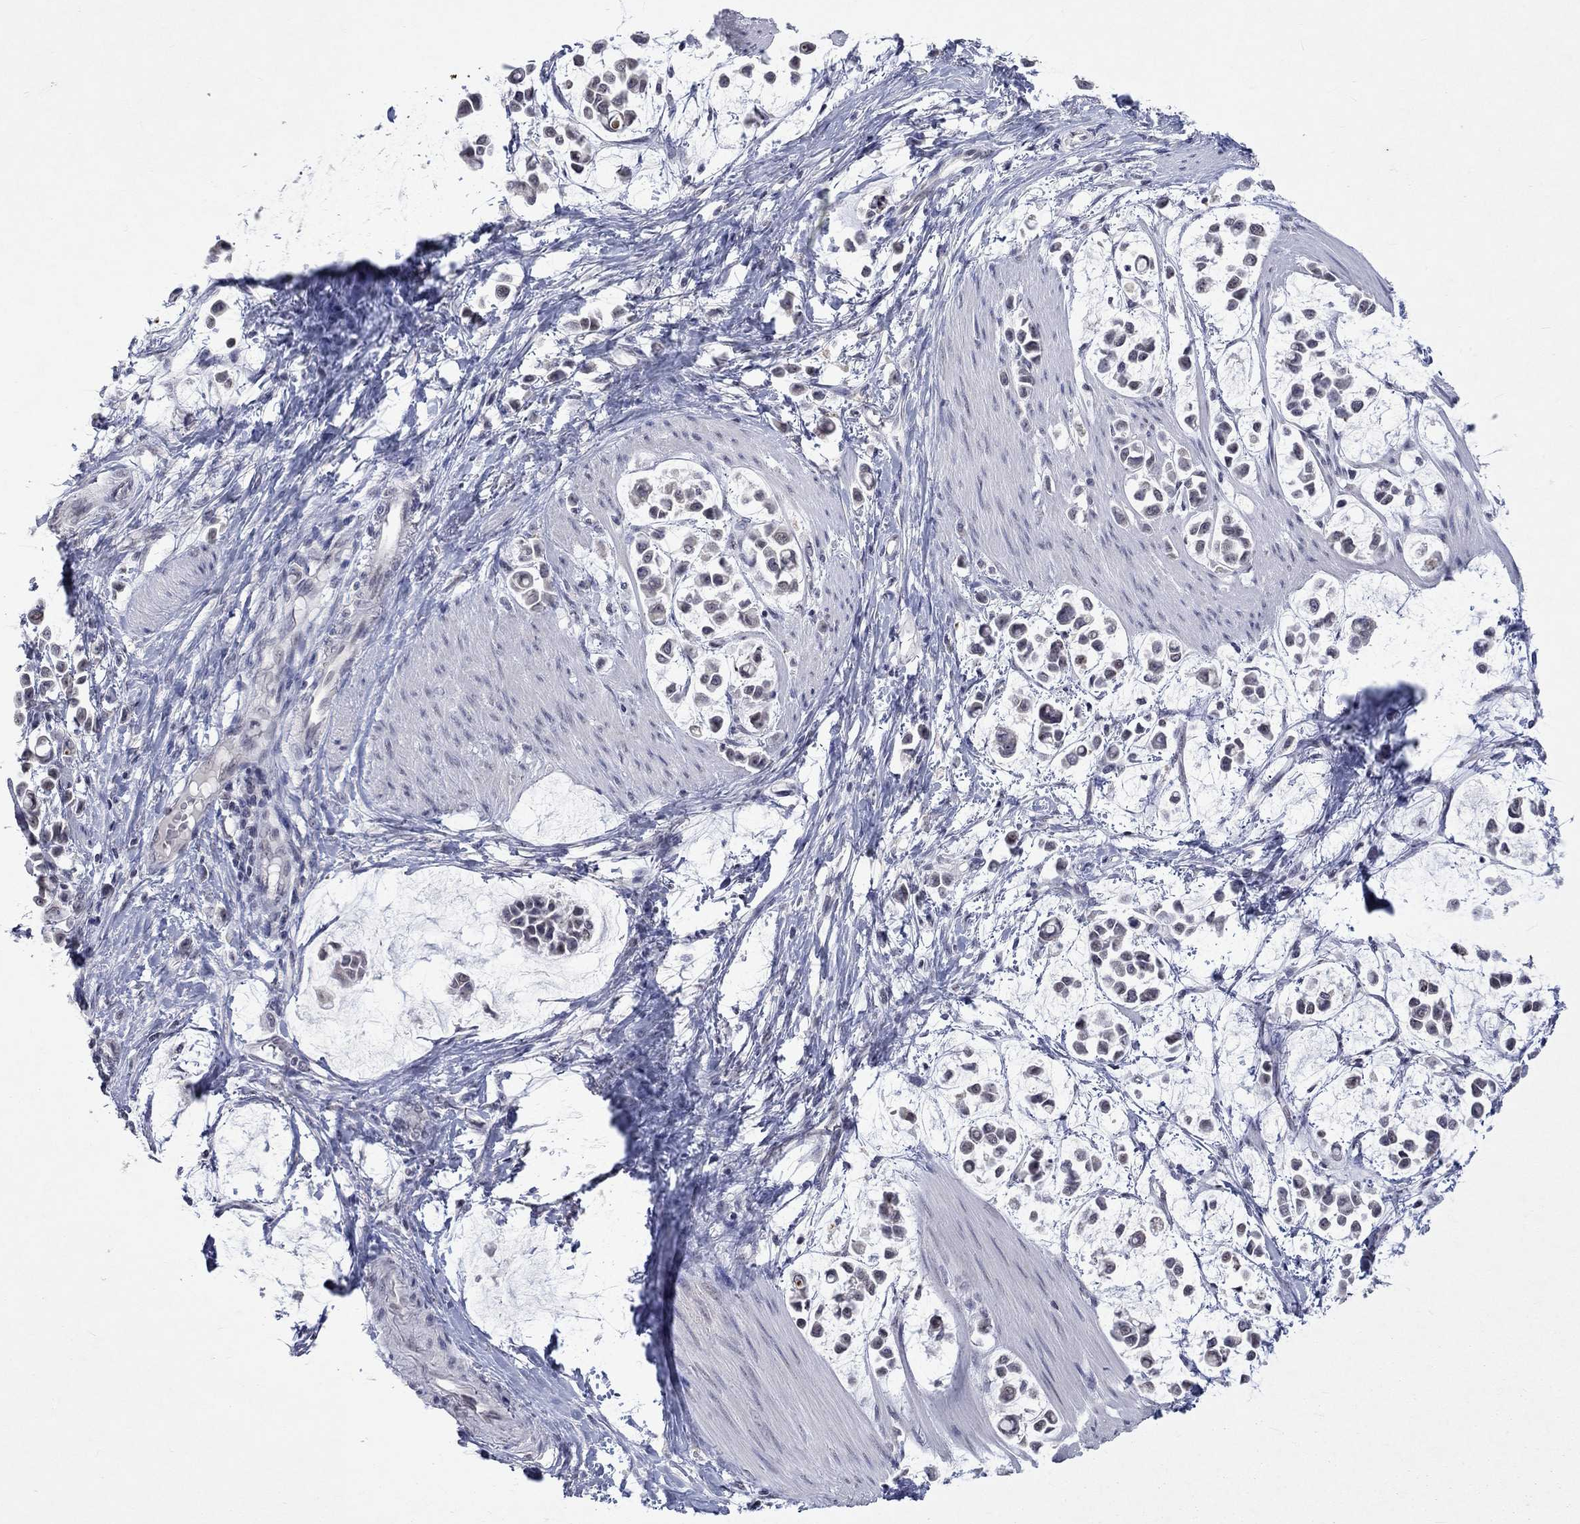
{"staining": {"intensity": "negative", "quantity": "none", "location": "none"}, "tissue": "stomach cancer", "cell_type": "Tumor cells", "image_type": "cancer", "snomed": [{"axis": "morphology", "description": "Adenocarcinoma, NOS"}, {"axis": "topography", "description": "Stomach"}], "caption": "There is no significant positivity in tumor cells of stomach cancer.", "gene": "TMEM143", "patient": {"sex": "male", "age": 82}}